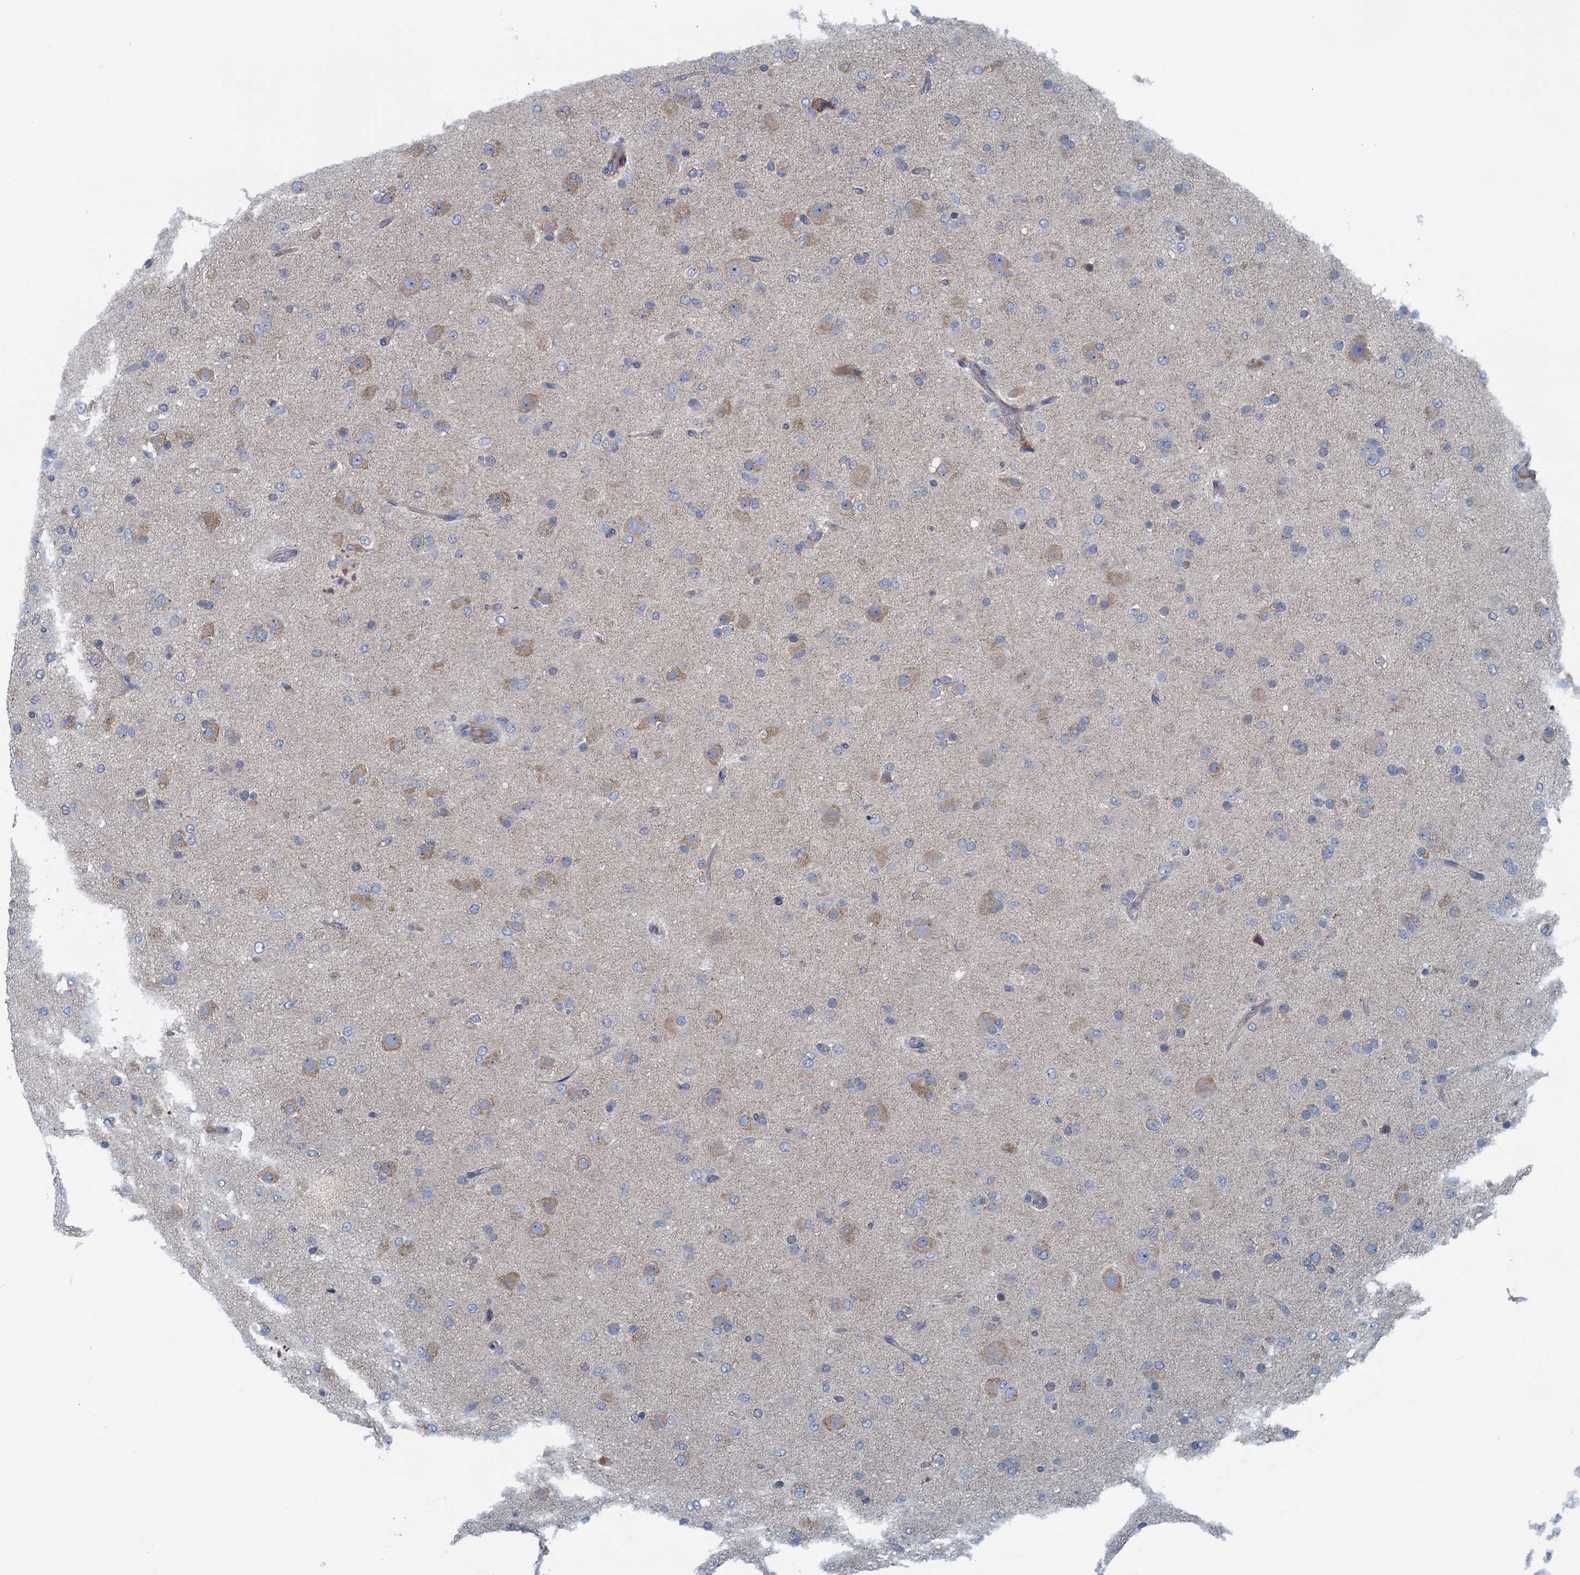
{"staining": {"intensity": "weak", "quantity": "<25%", "location": "cytoplasmic/membranous"}, "tissue": "glioma", "cell_type": "Tumor cells", "image_type": "cancer", "snomed": [{"axis": "morphology", "description": "Glioma, malignant, Low grade"}, {"axis": "topography", "description": "Brain"}], "caption": "Micrograph shows no significant protein expression in tumor cells of malignant low-grade glioma. (Brightfield microscopy of DAB immunohistochemistry (IHC) at high magnification).", "gene": "MYDGF", "patient": {"sex": "male", "age": 65}}